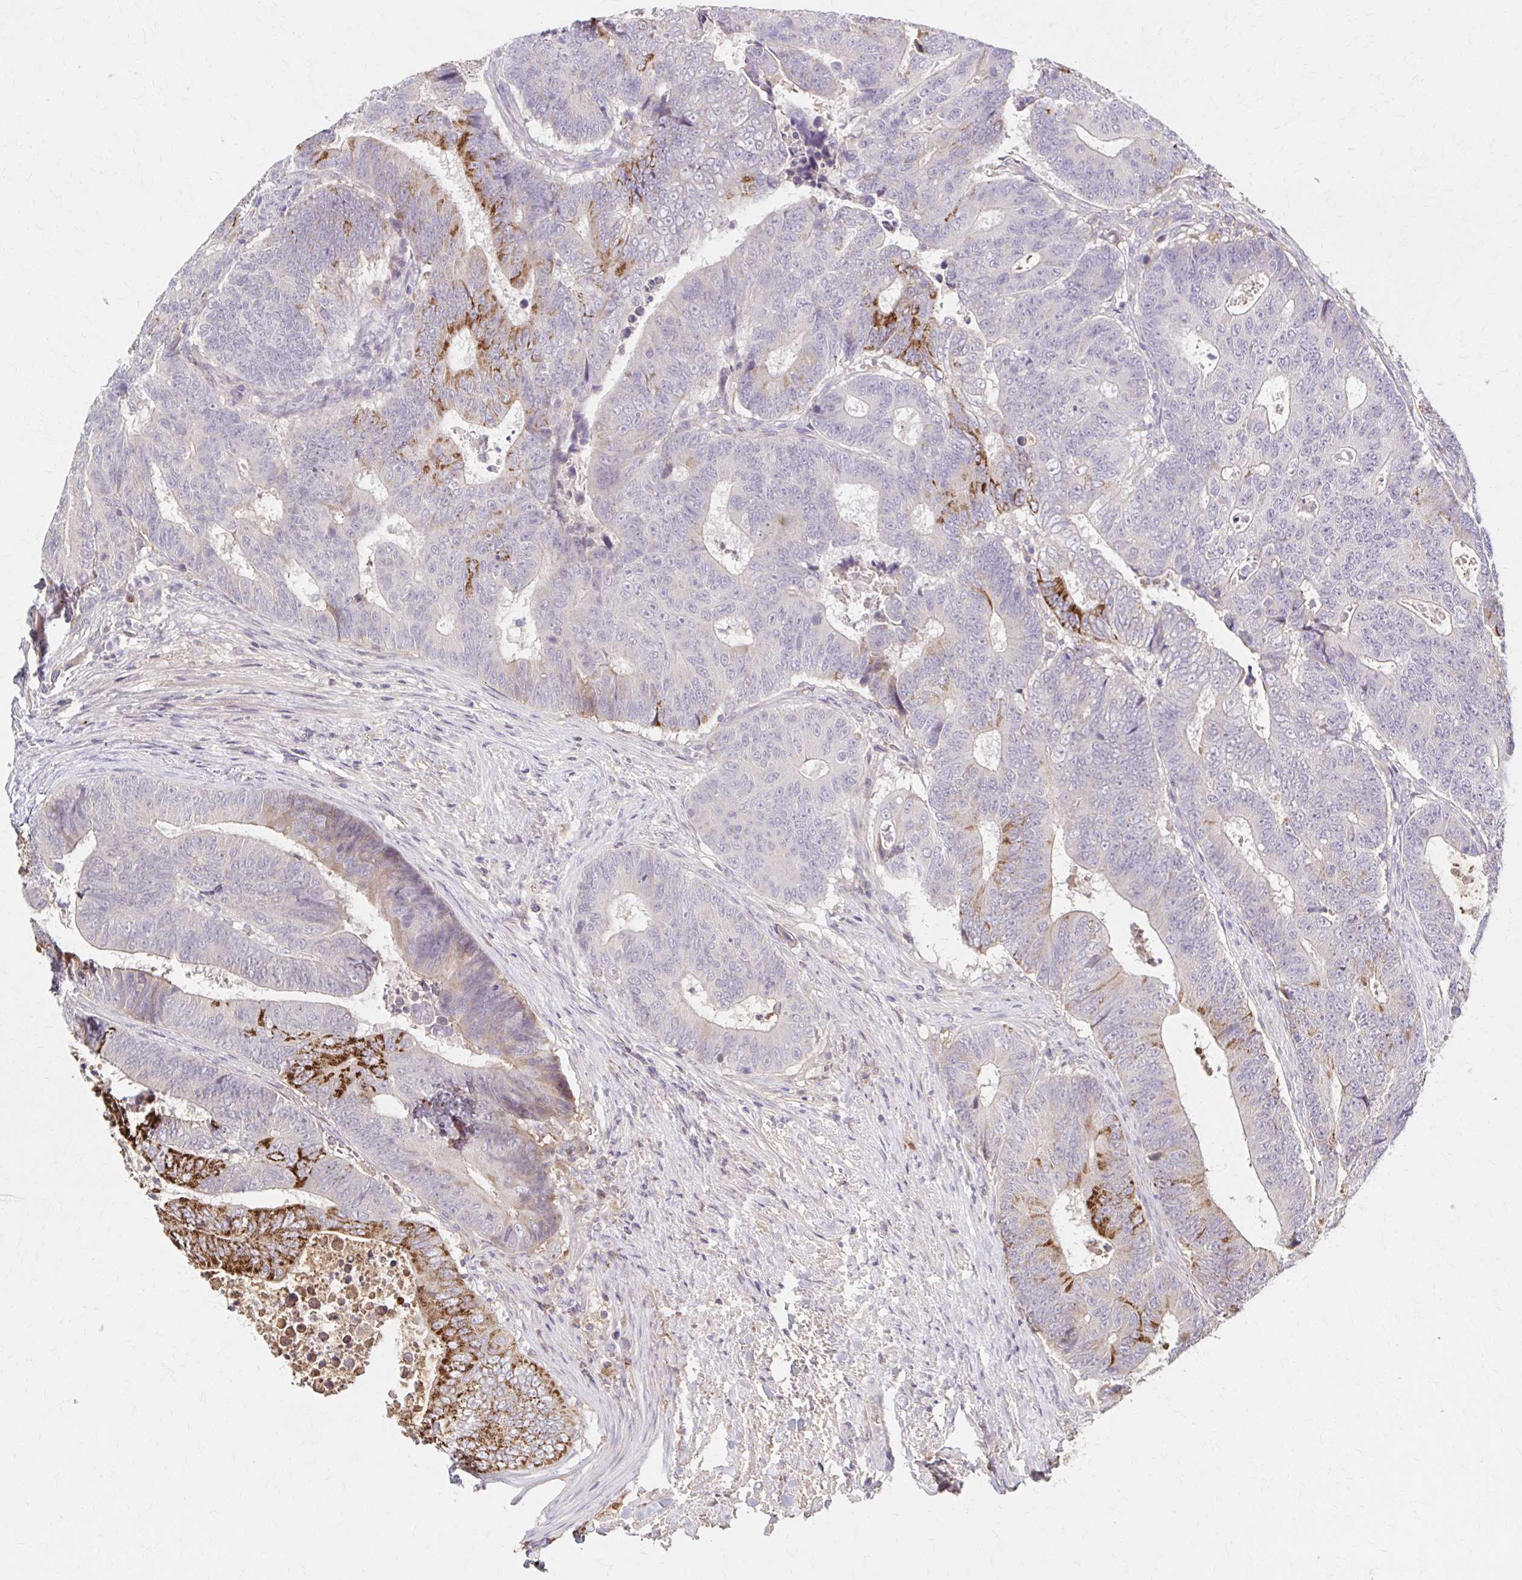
{"staining": {"intensity": "strong", "quantity": "<25%", "location": "cytoplasmic/membranous"}, "tissue": "colorectal cancer", "cell_type": "Tumor cells", "image_type": "cancer", "snomed": [{"axis": "morphology", "description": "Adenocarcinoma, NOS"}, {"axis": "topography", "description": "Colon"}], "caption": "Colorectal cancer stained for a protein reveals strong cytoplasmic/membranous positivity in tumor cells. (DAB IHC, brown staining for protein, blue staining for nuclei).", "gene": "HMGCS2", "patient": {"sex": "female", "age": 48}}